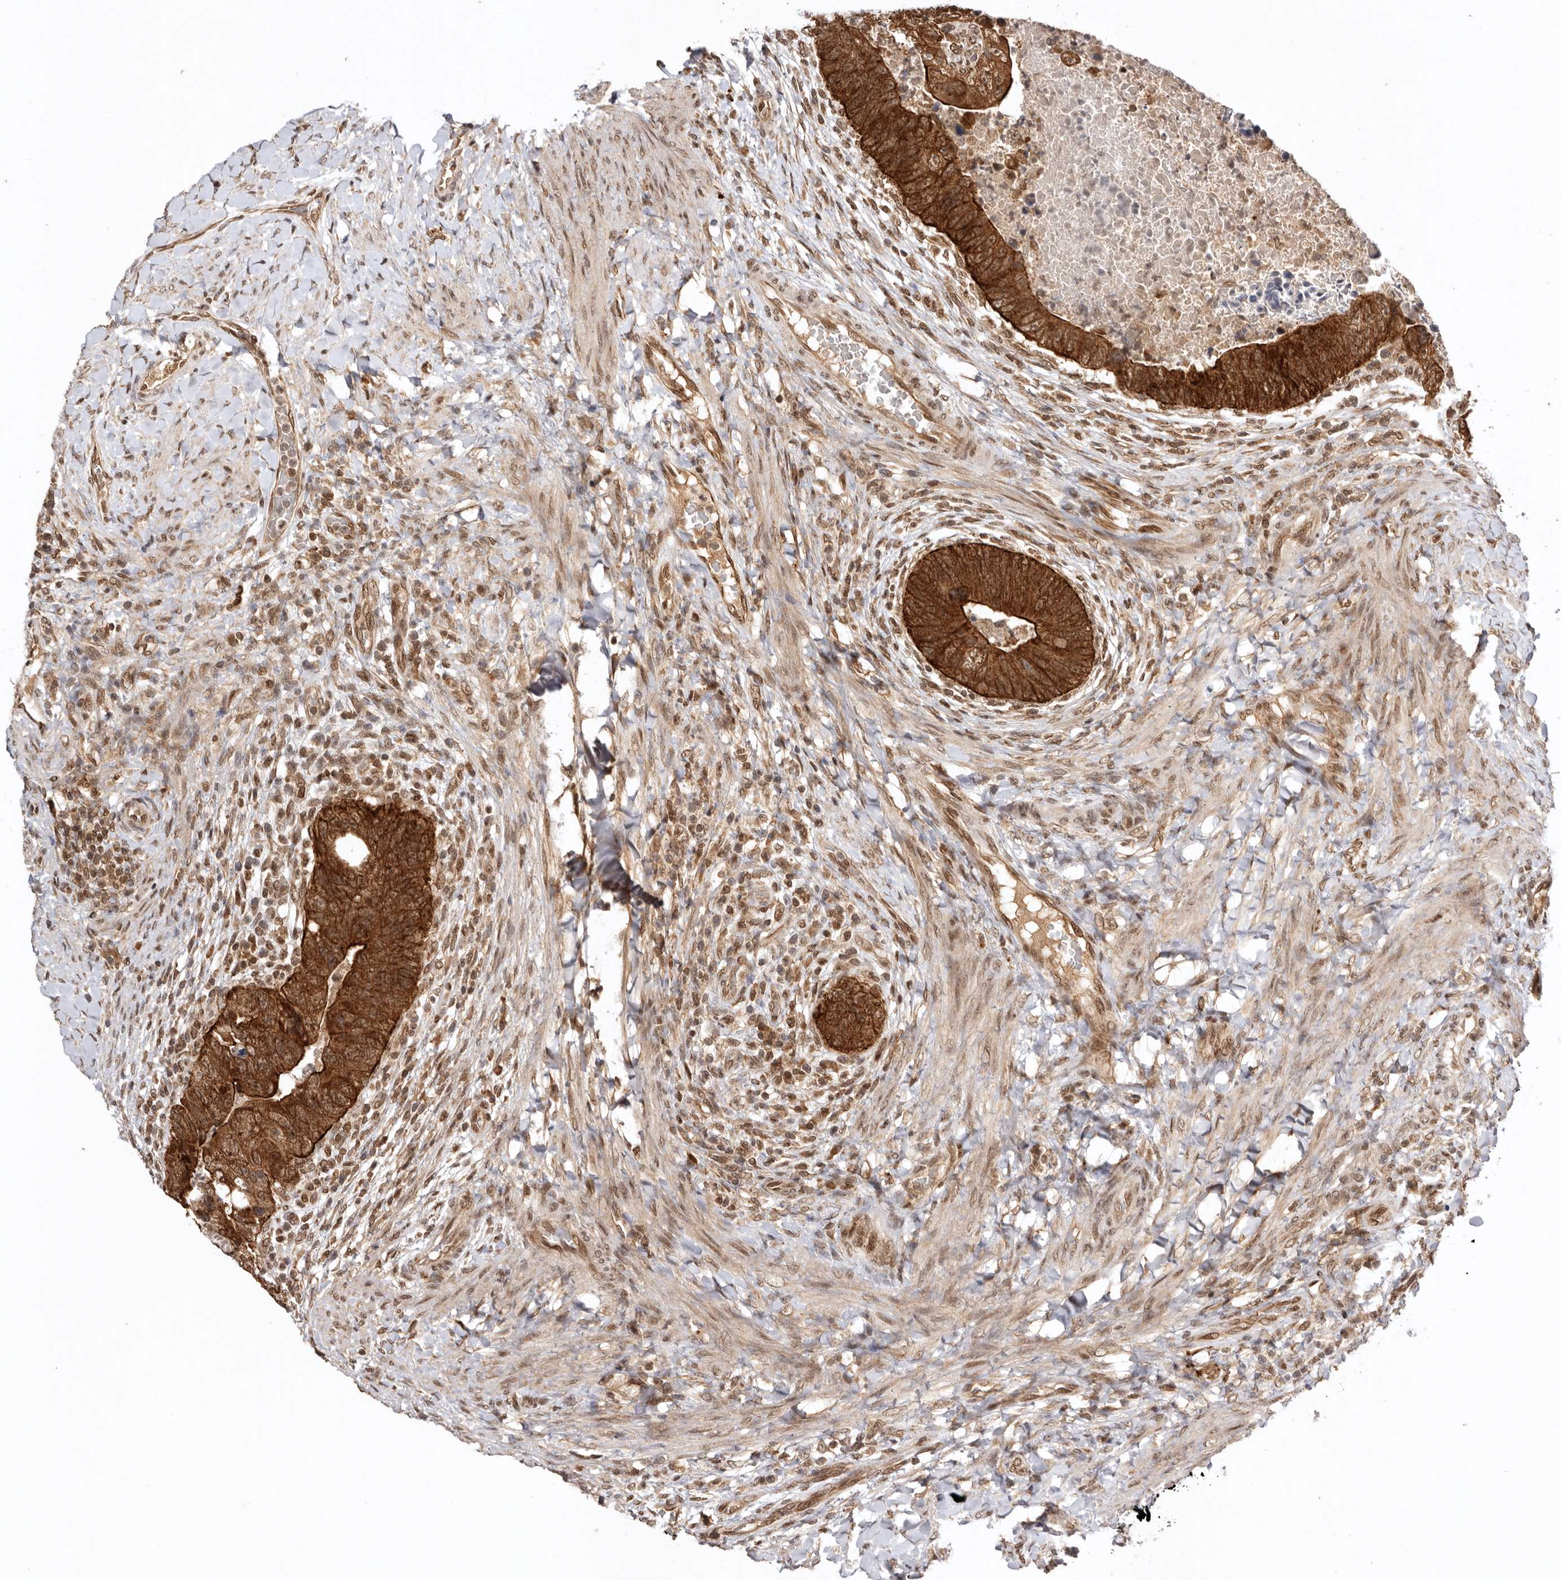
{"staining": {"intensity": "strong", "quantity": ">75%", "location": "cytoplasmic/membranous"}, "tissue": "colorectal cancer", "cell_type": "Tumor cells", "image_type": "cancer", "snomed": [{"axis": "morphology", "description": "Adenocarcinoma, NOS"}, {"axis": "topography", "description": "Rectum"}], "caption": "Brown immunohistochemical staining in adenocarcinoma (colorectal) shows strong cytoplasmic/membranous staining in approximately >75% of tumor cells.", "gene": "TARS2", "patient": {"sex": "male", "age": 59}}